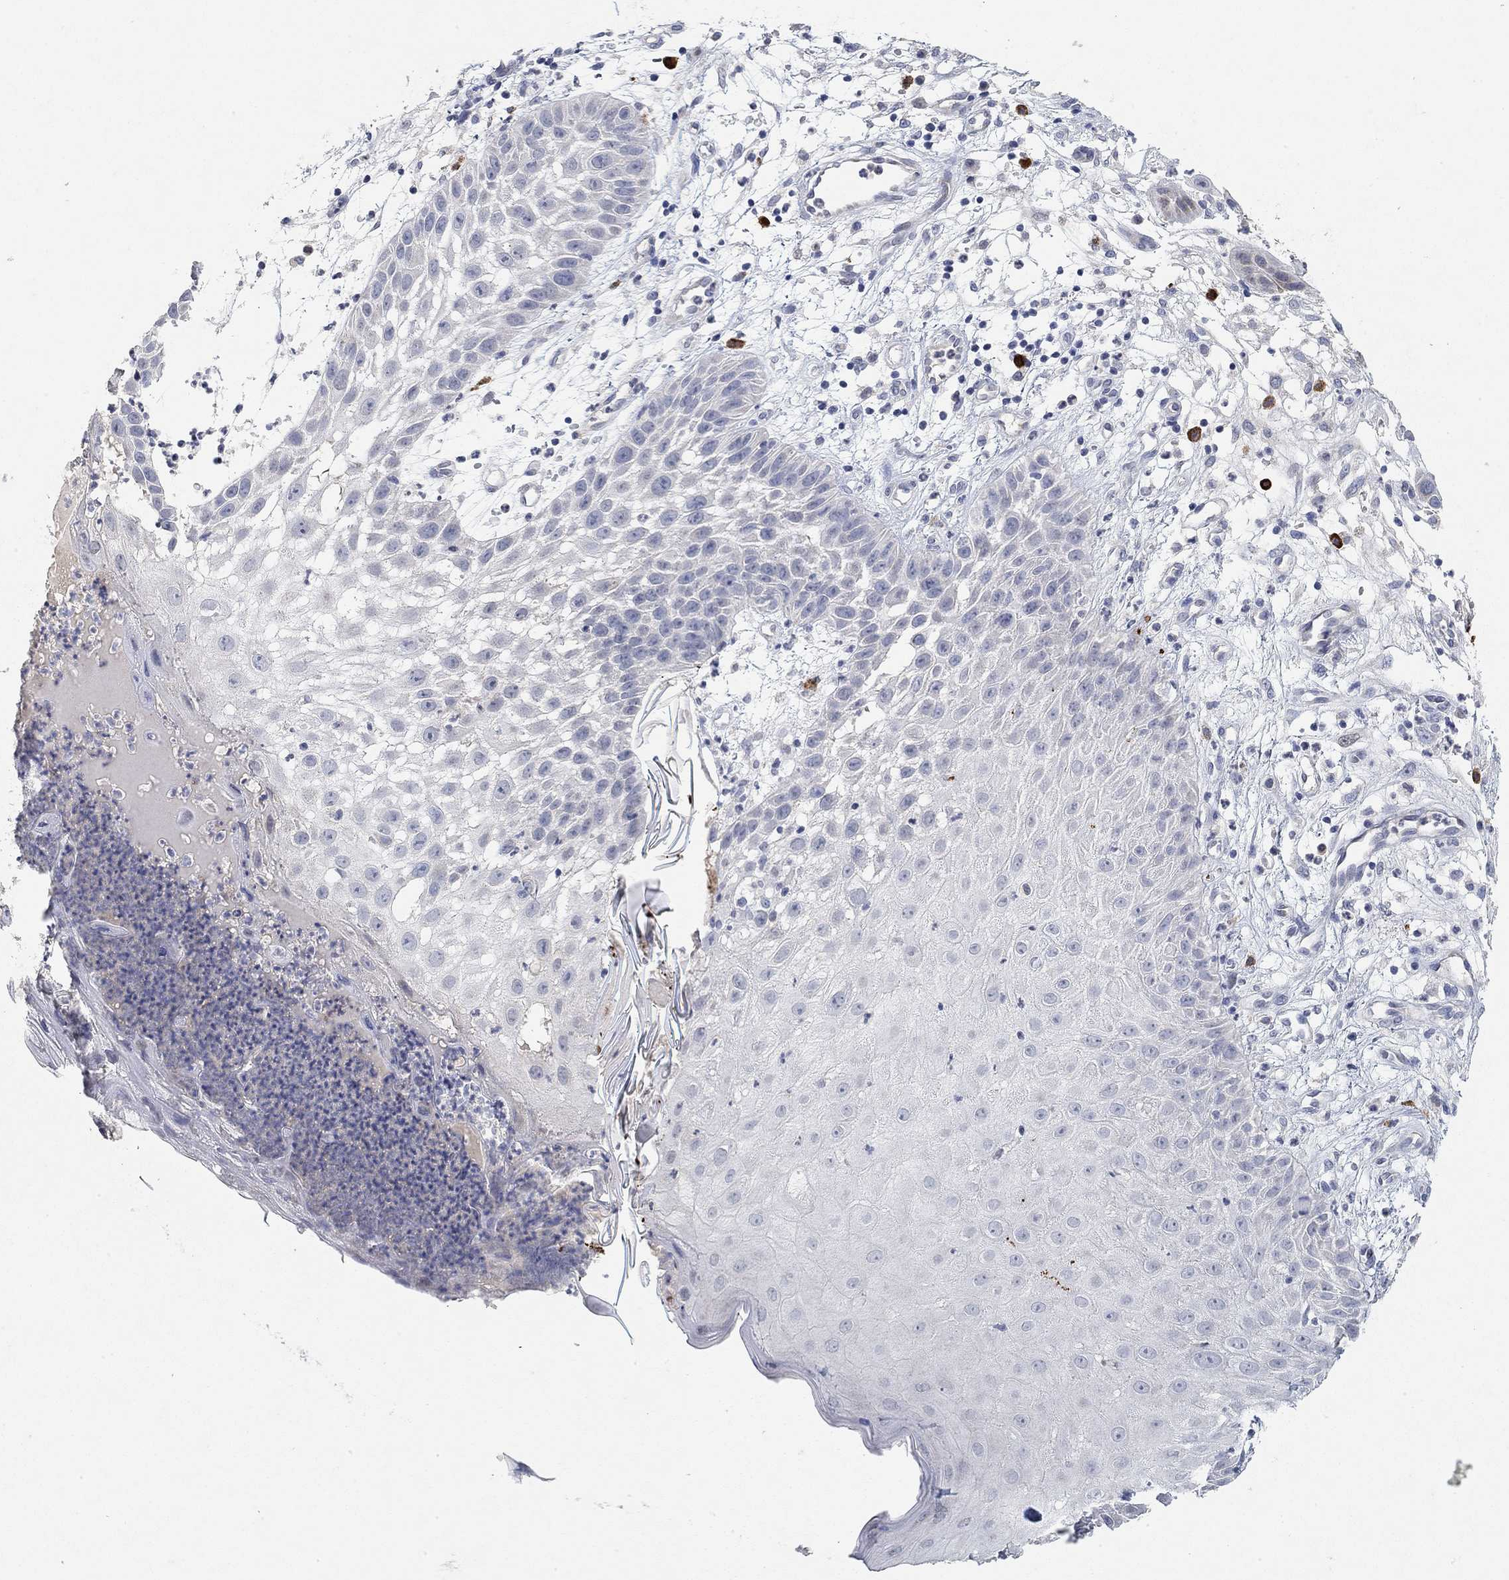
{"staining": {"intensity": "negative", "quantity": "none", "location": "none"}, "tissue": "skin cancer", "cell_type": "Tumor cells", "image_type": "cancer", "snomed": [{"axis": "morphology", "description": "Normal tissue, NOS"}, {"axis": "morphology", "description": "Squamous cell carcinoma, NOS"}, {"axis": "topography", "description": "Skin"}], "caption": "Tumor cells show no significant positivity in skin cancer.", "gene": "VAT1L", "patient": {"sex": "male", "age": 79}}